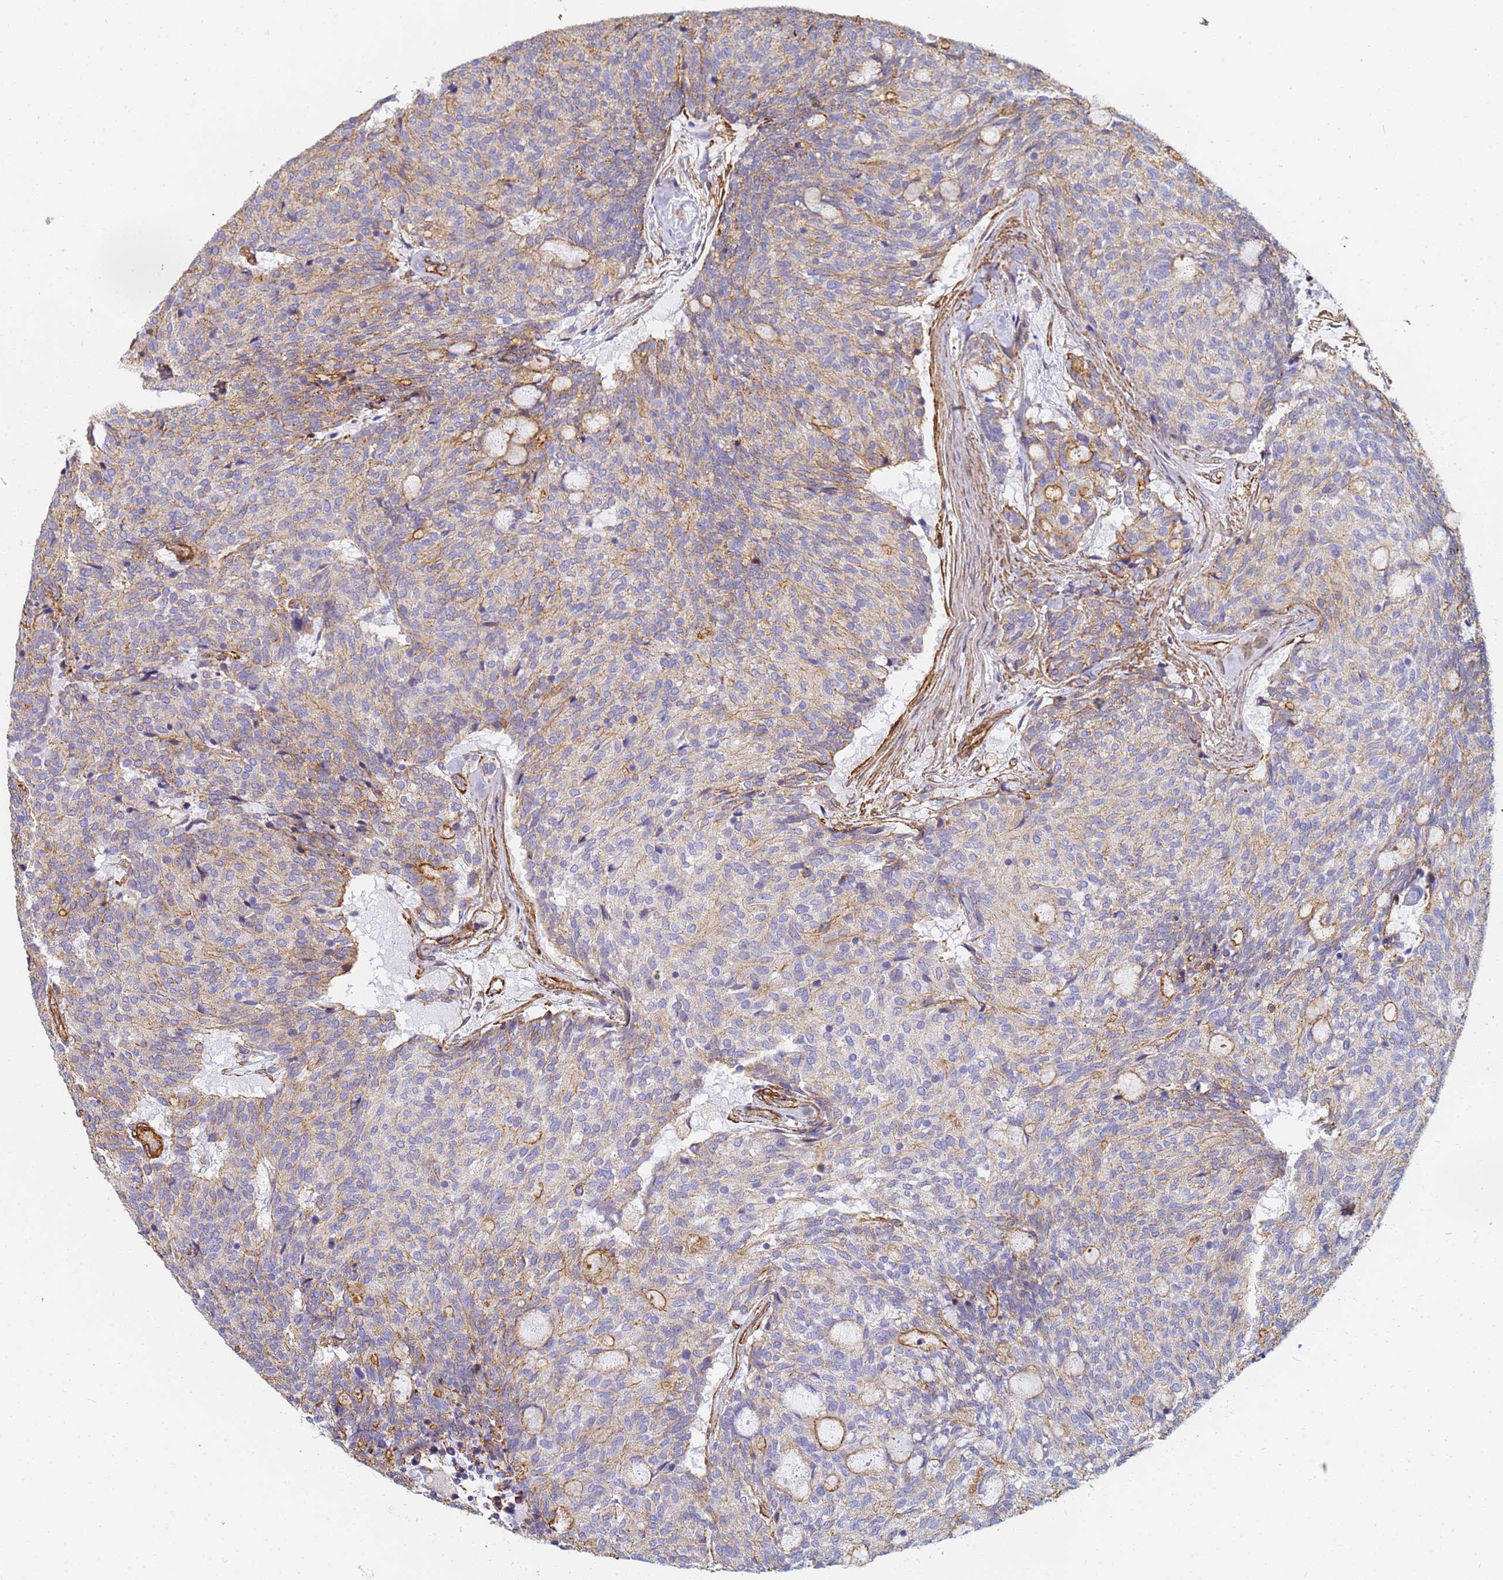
{"staining": {"intensity": "weak", "quantity": "25%-75%", "location": "cytoplasmic/membranous"}, "tissue": "carcinoid", "cell_type": "Tumor cells", "image_type": "cancer", "snomed": [{"axis": "morphology", "description": "Carcinoid, malignant, NOS"}, {"axis": "topography", "description": "Pancreas"}], "caption": "A high-resolution image shows immunohistochemistry staining of carcinoid, which reveals weak cytoplasmic/membranous expression in about 25%-75% of tumor cells. (IHC, brightfield microscopy, high magnification).", "gene": "TPM1", "patient": {"sex": "female", "age": 54}}